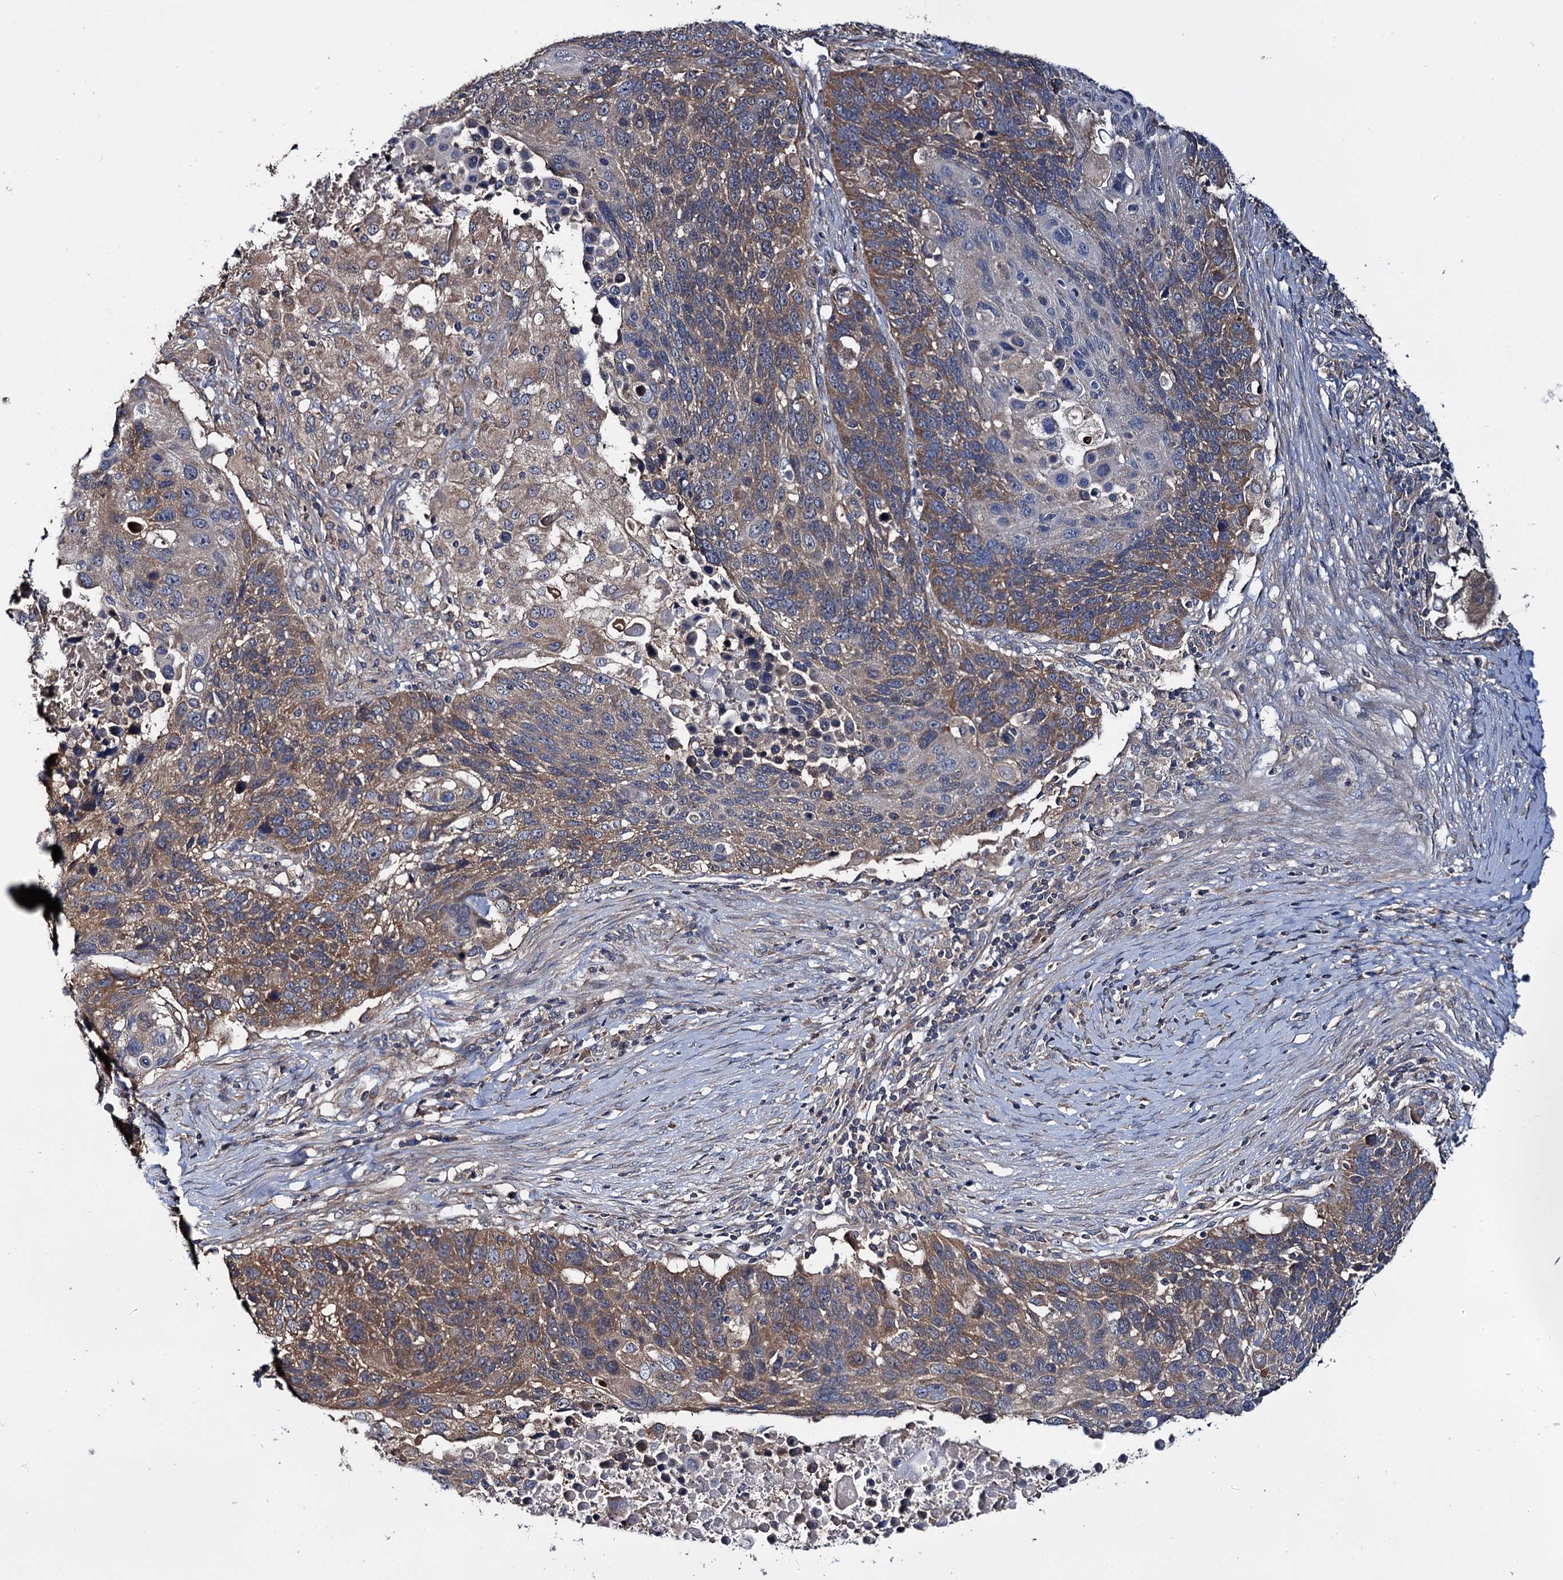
{"staining": {"intensity": "moderate", "quantity": ">75%", "location": "cytoplasmic/membranous"}, "tissue": "lung cancer", "cell_type": "Tumor cells", "image_type": "cancer", "snomed": [{"axis": "morphology", "description": "Normal tissue, NOS"}, {"axis": "morphology", "description": "Squamous cell carcinoma, NOS"}, {"axis": "topography", "description": "Lymph node"}, {"axis": "topography", "description": "Lung"}], "caption": "This image reveals immunohistochemistry (IHC) staining of human squamous cell carcinoma (lung), with medium moderate cytoplasmic/membranous positivity in about >75% of tumor cells.", "gene": "CEP192", "patient": {"sex": "male", "age": 66}}